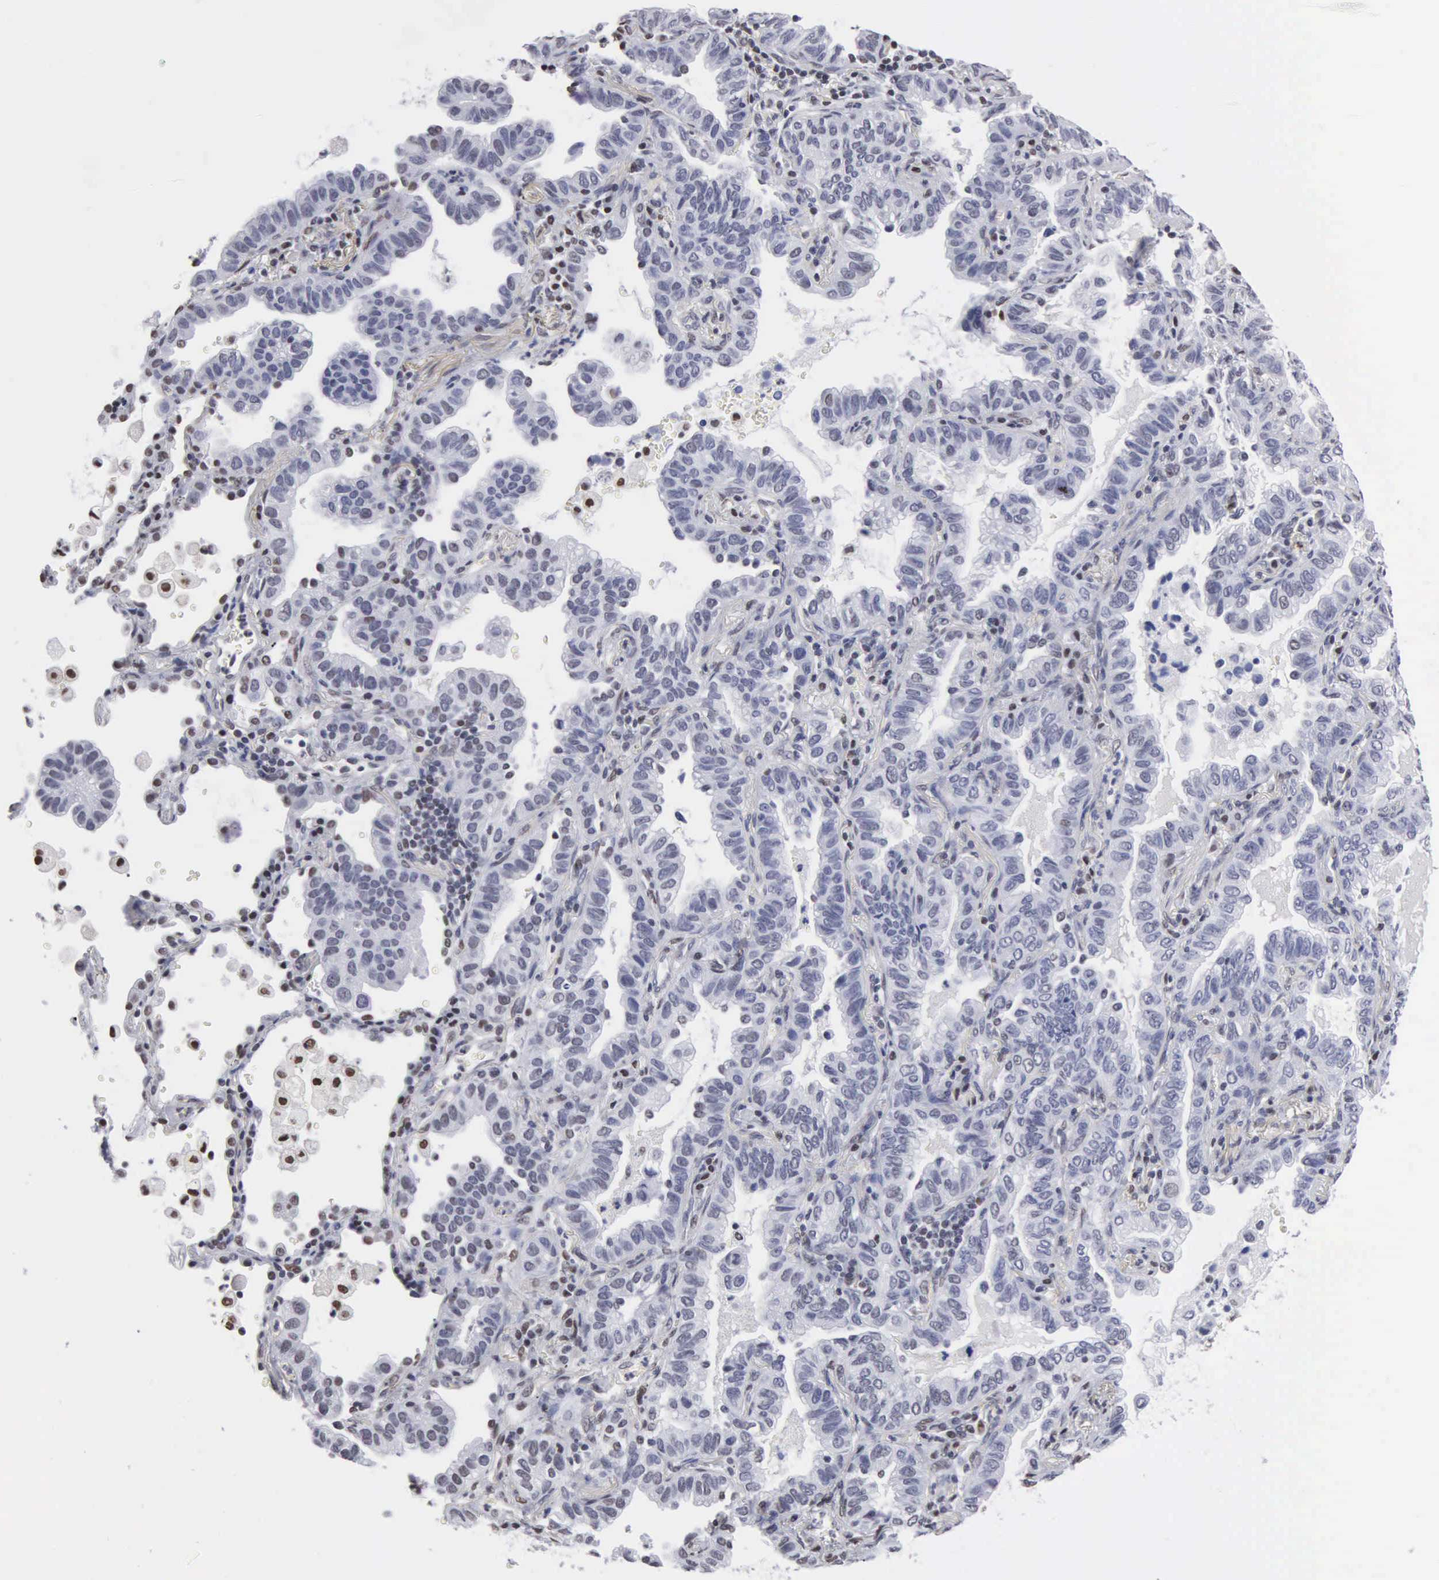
{"staining": {"intensity": "negative", "quantity": "none", "location": "none"}, "tissue": "lung cancer", "cell_type": "Tumor cells", "image_type": "cancer", "snomed": [{"axis": "morphology", "description": "Adenocarcinoma, NOS"}, {"axis": "topography", "description": "Lung"}], "caption": "DAB (3,3'-diaminobenzidine) immunohistochemical staining of human lung cancer (adenocarcinoma) shows no significant positivity in tumor cells. Nuclei are stained in blue.", "gene": "CCNG1", "patient": {"sex": "female", "age": 50}}